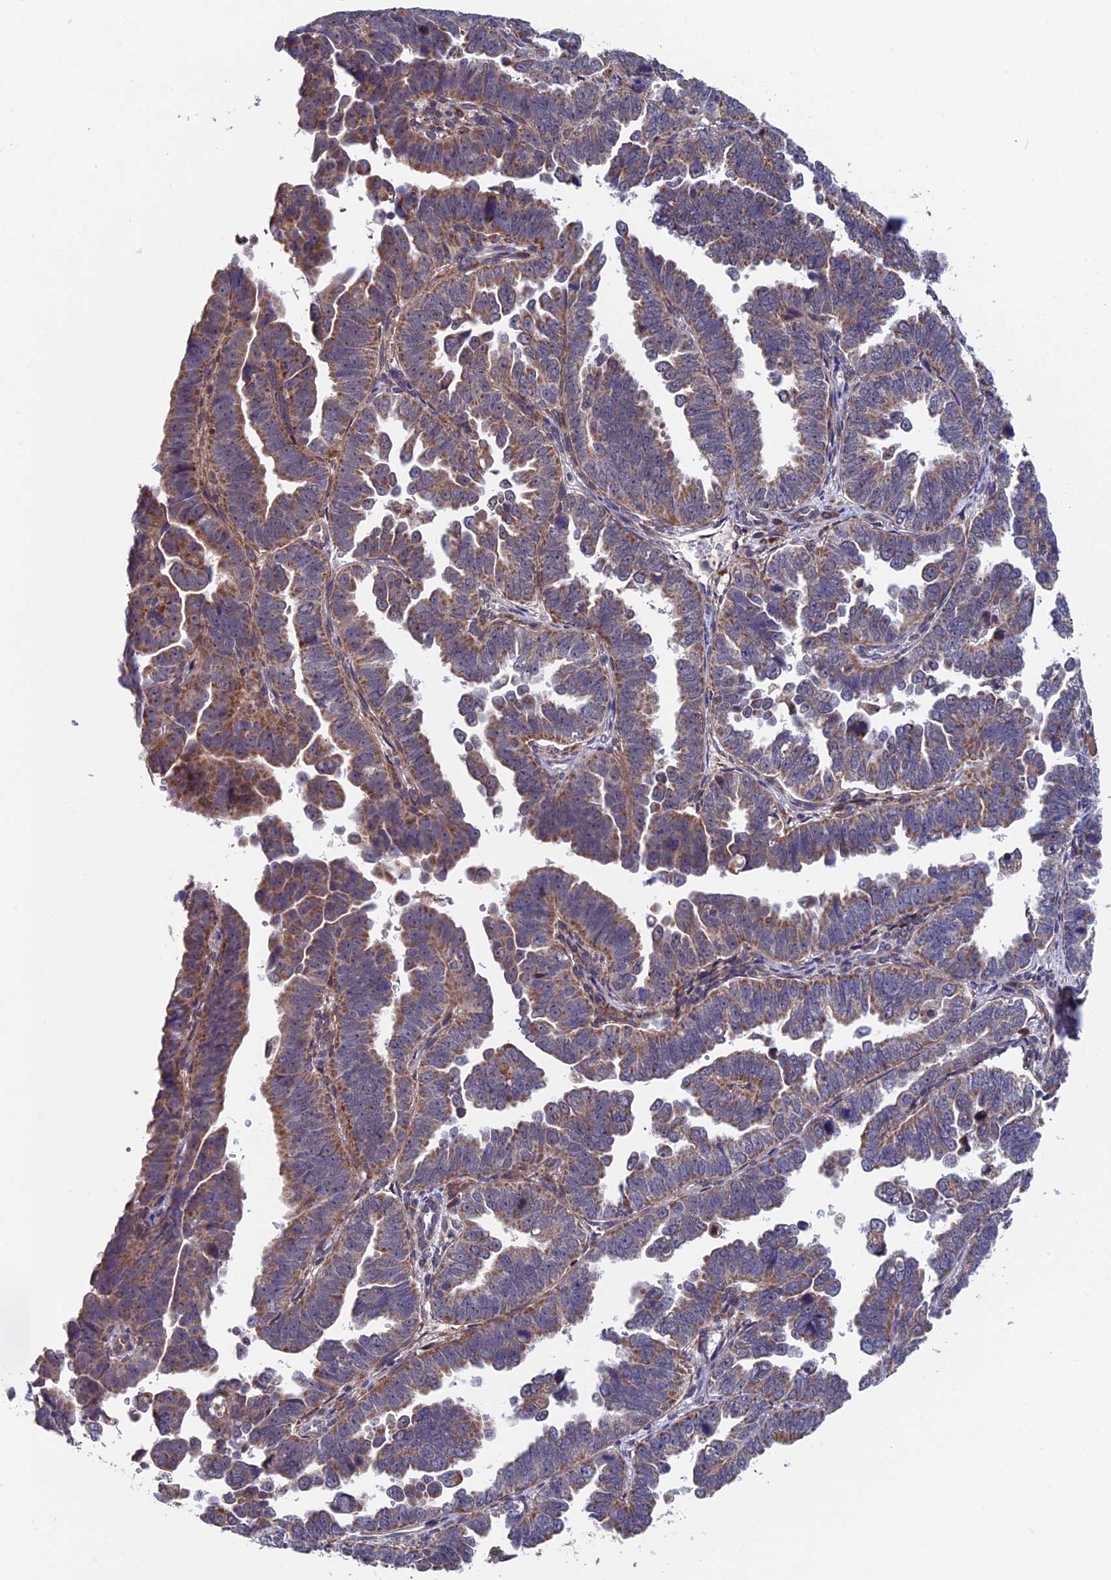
{"staining": {"intensity": "weak", "quantity": ">75%", "location": "cytoplasmic/membranous"}, "tissue": "endometrial cancer", "cell_type": "Tumor cells", "image_type": "cancer", "snomed": [{"axis": "morphology", "description": "Adenocarcinoma, NOS"}, {"axis": "topography", "description": "Endometrium"}], "caption": "Immunohistochemistry micrograph of neoplastic tissue: human endometrial cancer (adenocarcinoma) stained using IHC shows low levels of weak protein expression localized specifically in the cytoplasmic/membranous of tumor cells, appearing as a cytoplasmic/membranous brown color.", "gene": "RNF17", "patient": {"sex": "female", "age": 75}}